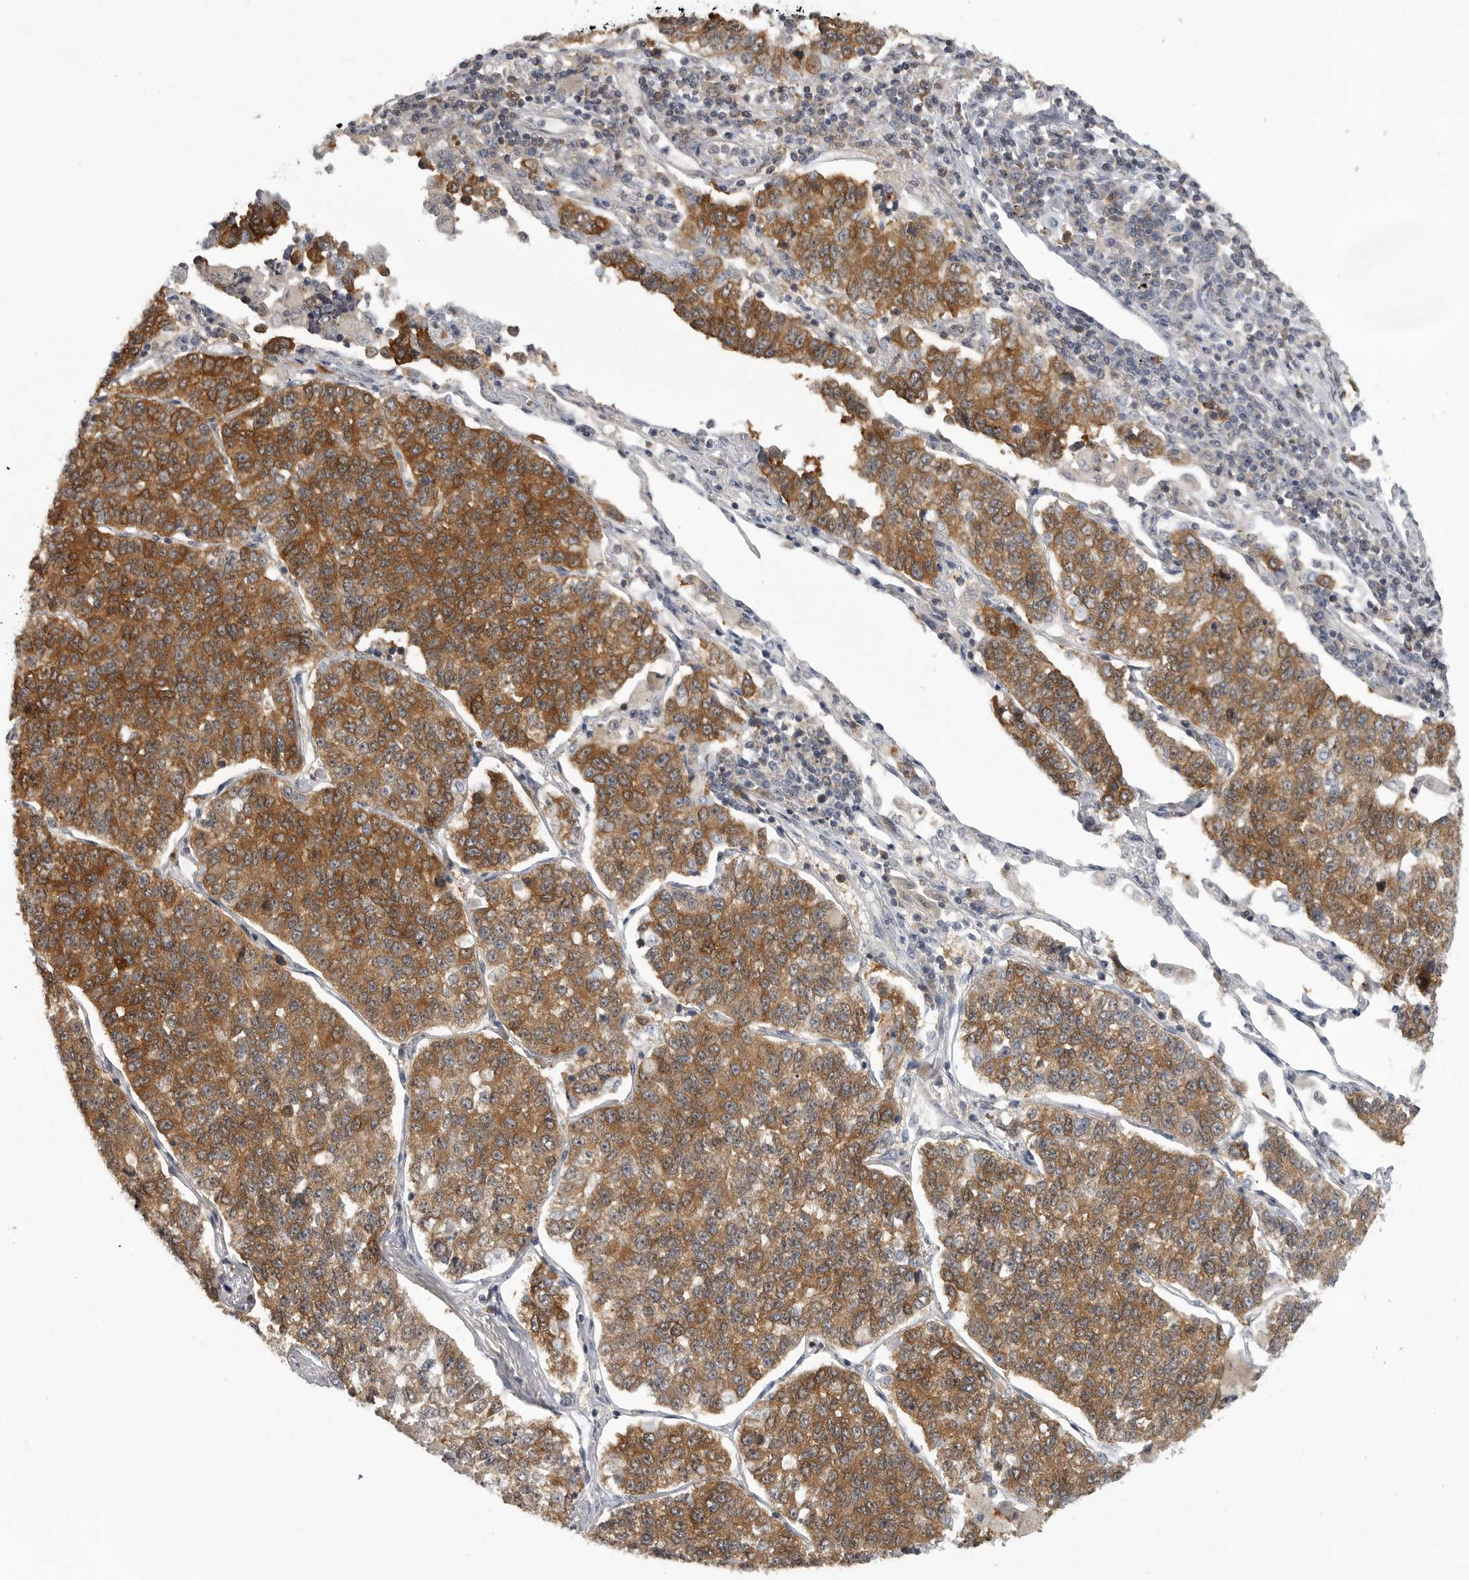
{"staining": {"intensity": "moderate", "quantity": ">75%", "location": "cytoplasmic/membranous"}, "tissue": "lung cancer", "cell_type": "Tumor cells", "image_type": "cancer", "snomed": [{"axis": "morphology", "description": "Adenocarcinoma, NOS"}, {"axis": "topography", "description": "Lung"}], "caption": "Adenocarcinoma (lung) tissue demonstrates moderate cytoplasmic/membranous expression in about >75% of tumor cells", "gene": "CACYBP", "patient": {"sex": "male", "age": 49}}